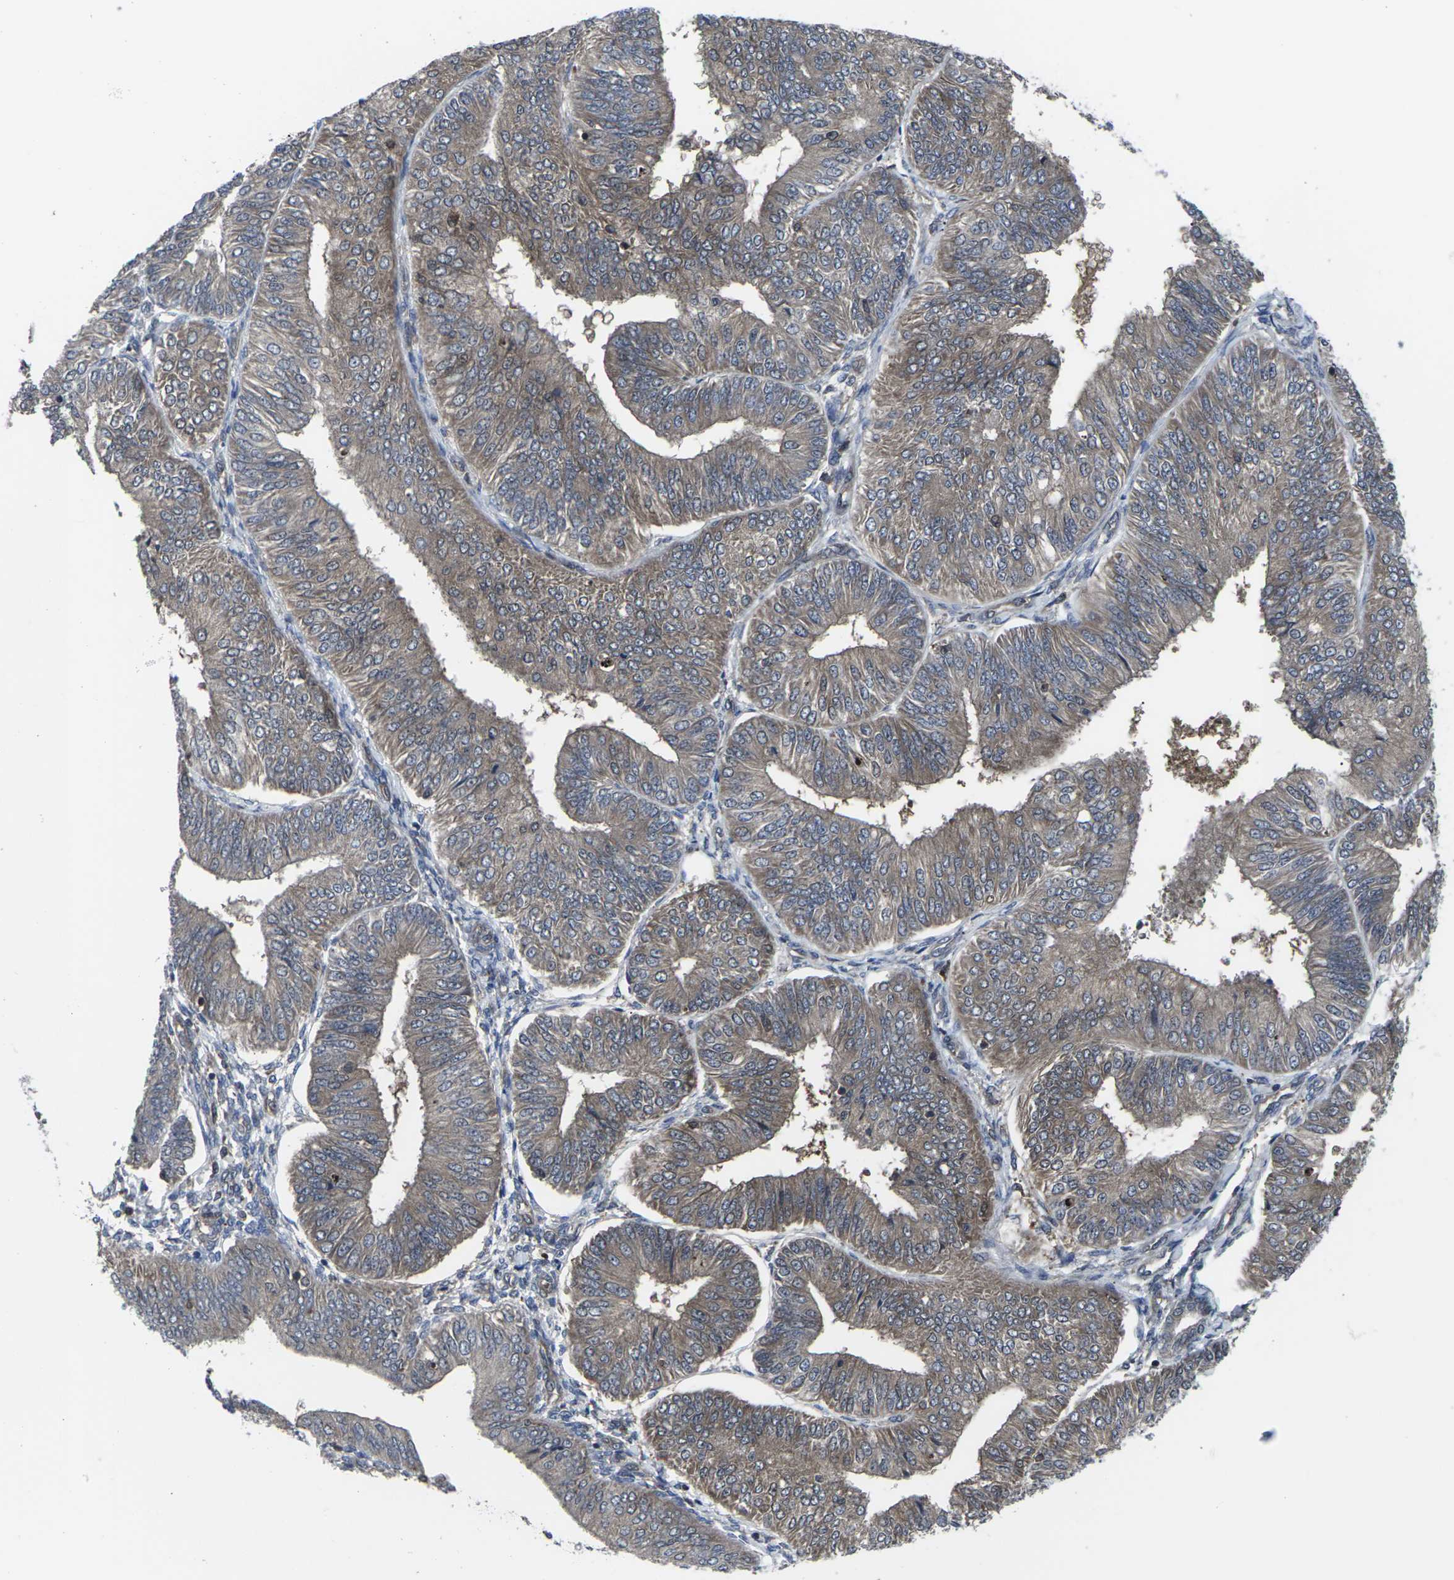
{"staining": {"intensity": "moderate", "quantity": ">75%", "location": "cytoplasmic/membranous"}, "tissue": "endometrial cancer", "cell_type": "Tumor cells", "image_type": "cancer", "snomed": [{"axis": "morphology", "description": "Adenocarcinoma, NOS"}, {"axis": "topography", "description": "Endometrium"}], "caption": "Approximately >75% of tumor cells in endometrial cancer (adenocarcinoma) demonstrate moderate cytoplasmic/membranous protein expression as visualized by brown immunohistochemical staining.", "gene": "HPRT1", "patient": {"sex": "female", "age": 58}}